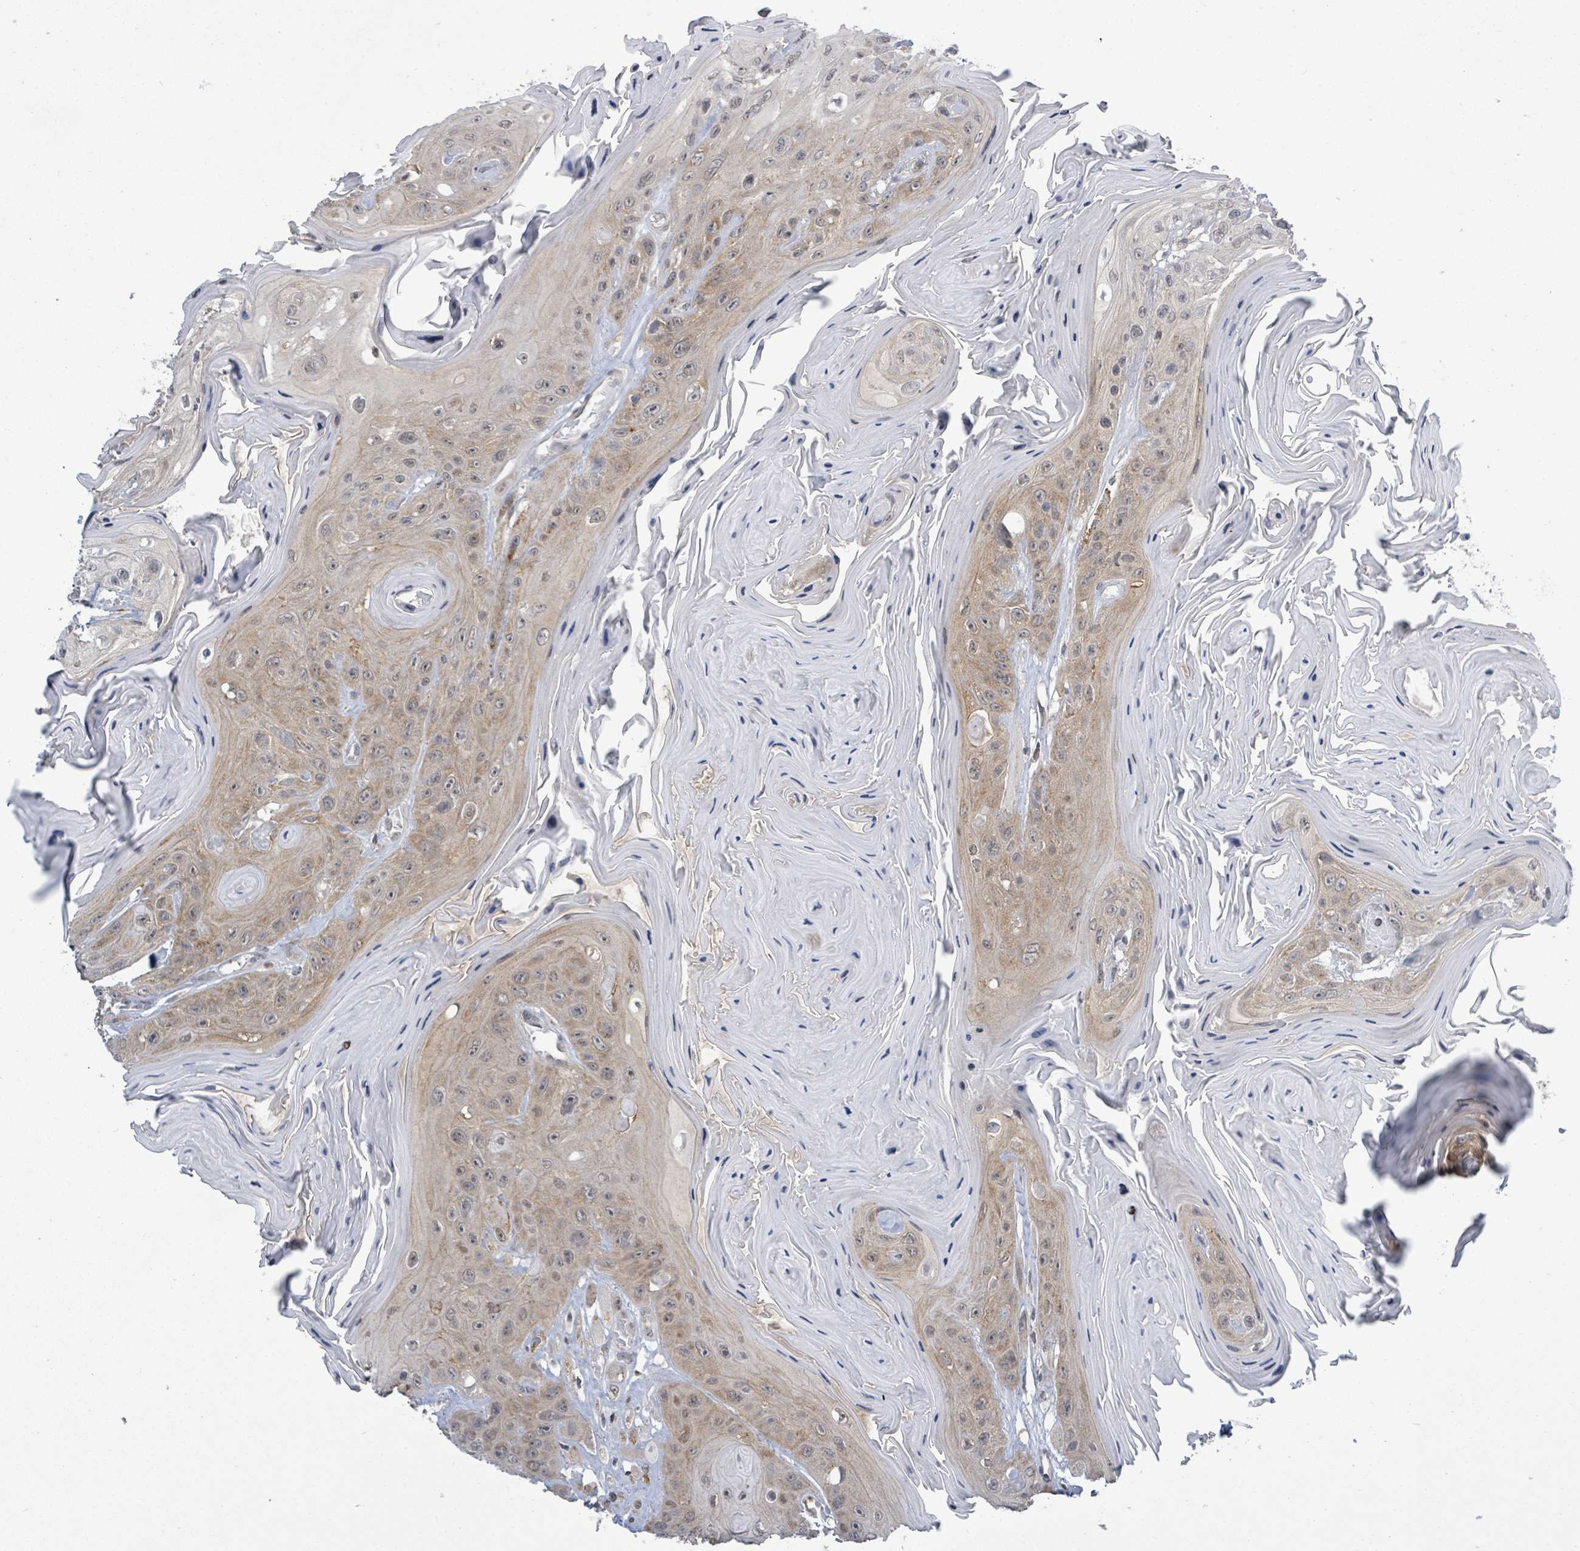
{"staining": {"intensity": "moderate", "quantity": "25%-75%", "location": "cytoplasmic/membranous"}, "tissue": "head and neck cancer", "cell_type": "Tumor cells", "image_type": "cancer", "snomed": [{"axis": "morphology", "description": "Squamous cell carcinoma, NOS"}, {"axis": "topography", "description": "Head-Neck"}], "caption": "A medium amount of moderate cytoplasmic/membranous positivity is seen in approximately 25%-75% of tumor cells in head and neck squamous cell carcinoma tissue.", "gene": "COQ10B", "patient": {"sex": "female", "age": 59}}